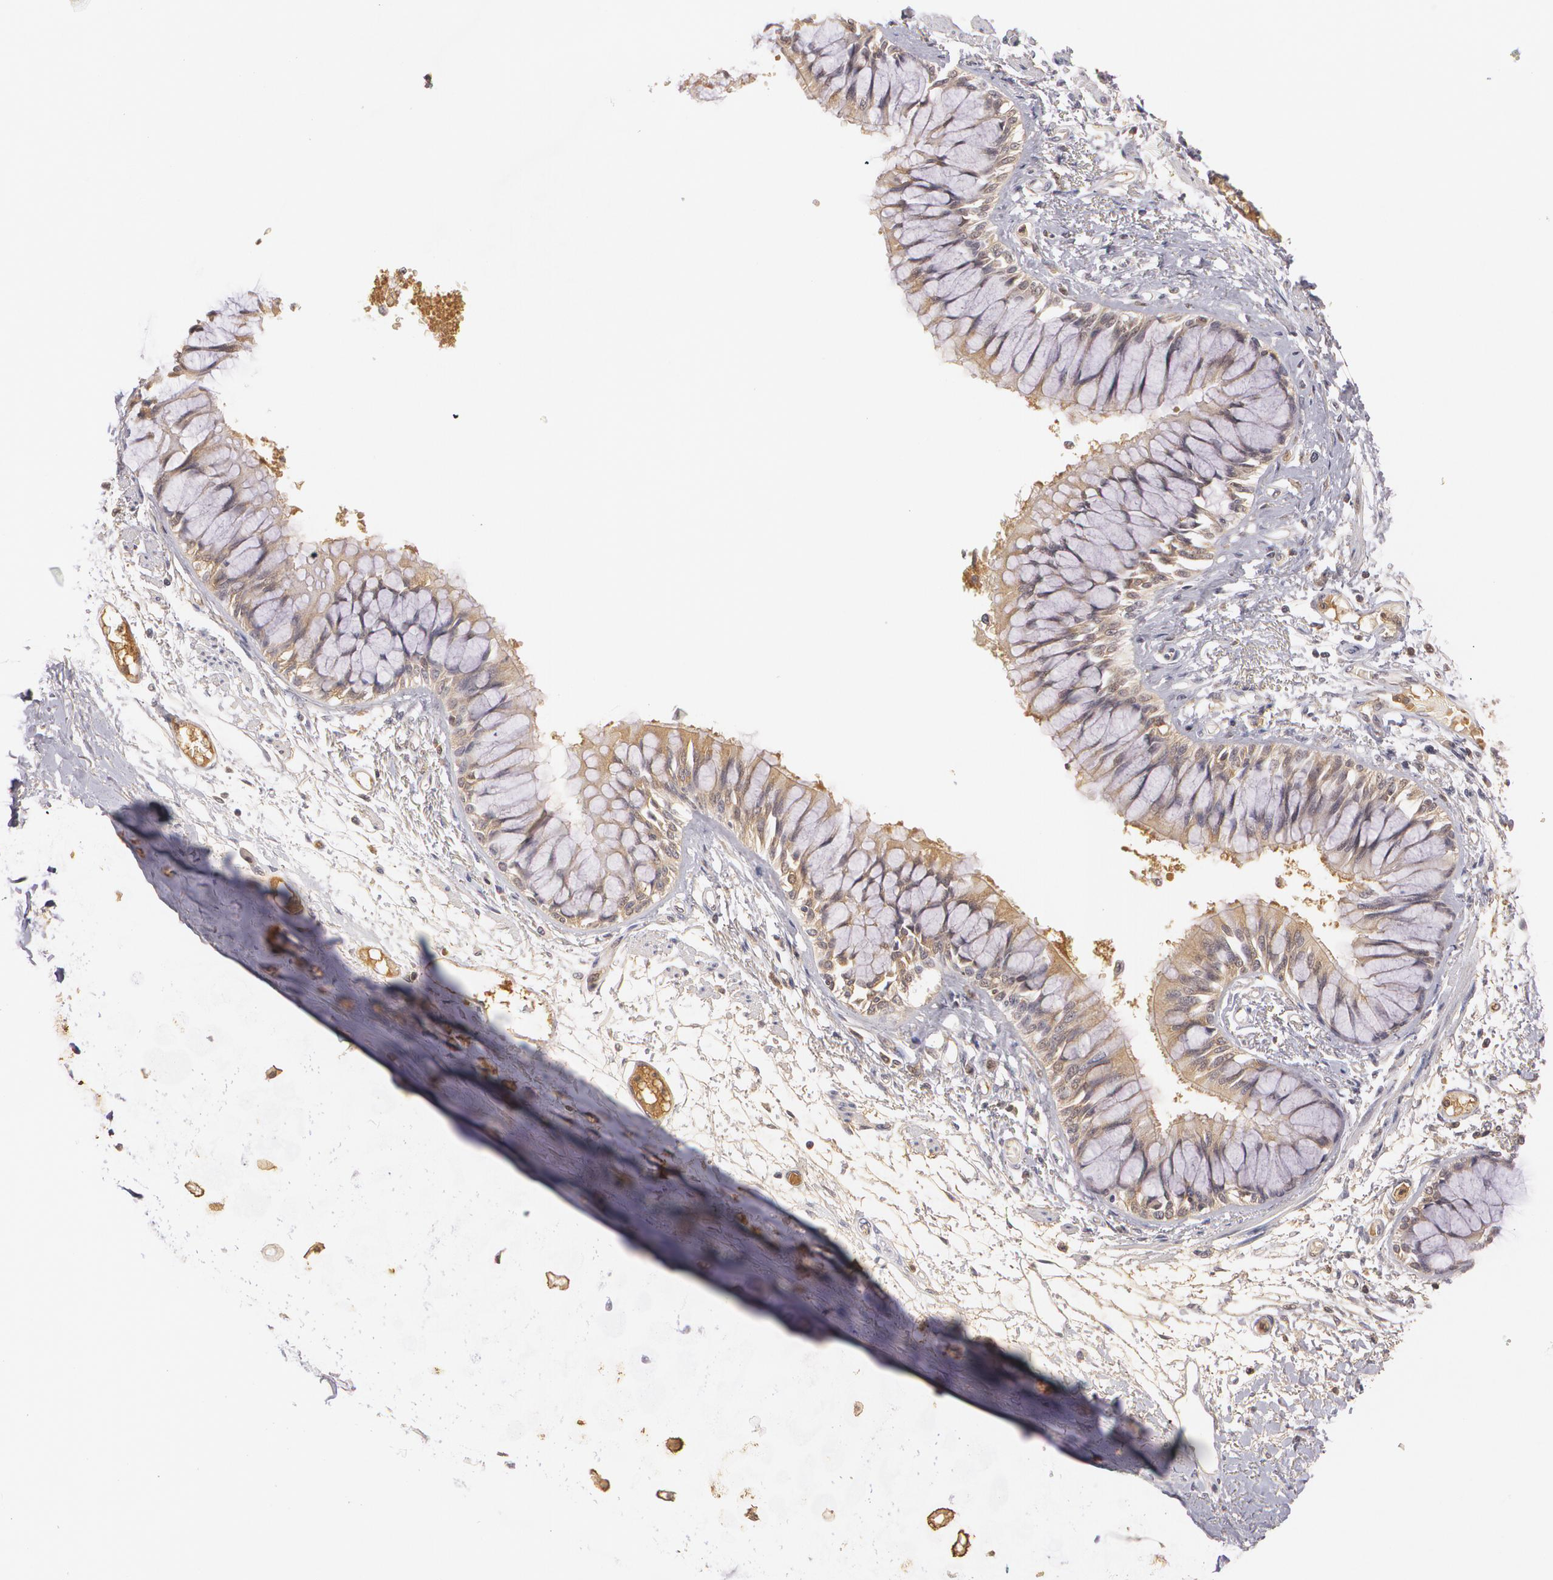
{"staining": {"intensity": "weak", "quantity": ">75%", "location": "cytoplasmic/membranous"}, "tissue": "bronchus", "cell_type": "Respiratory epithelial cells", "image_type": "normal", "snomed": [{"axis": "morphology", "description": "Normal tissue, NOS"}, {"axis": "topography", "description": "Cartilage tissue"}, {"axis": "topography", "description": "Bronchus"}, {"axis": "topography", "description": "Lung"}, {"axis": "topography", "description": "Peripheral nerve tissue"}], "caption": "High-magnification brightfield microscopy of unremarkable bronchus stained with DAB (brown) and counterstained with hematoxylin (blue). respiratory epithelial cells exhibit weak cytoplasmic/membranous positivity is present in approximately>75% of cells.", "gene": "LRG1", "patient": {"sex": "female", "age": 49}}